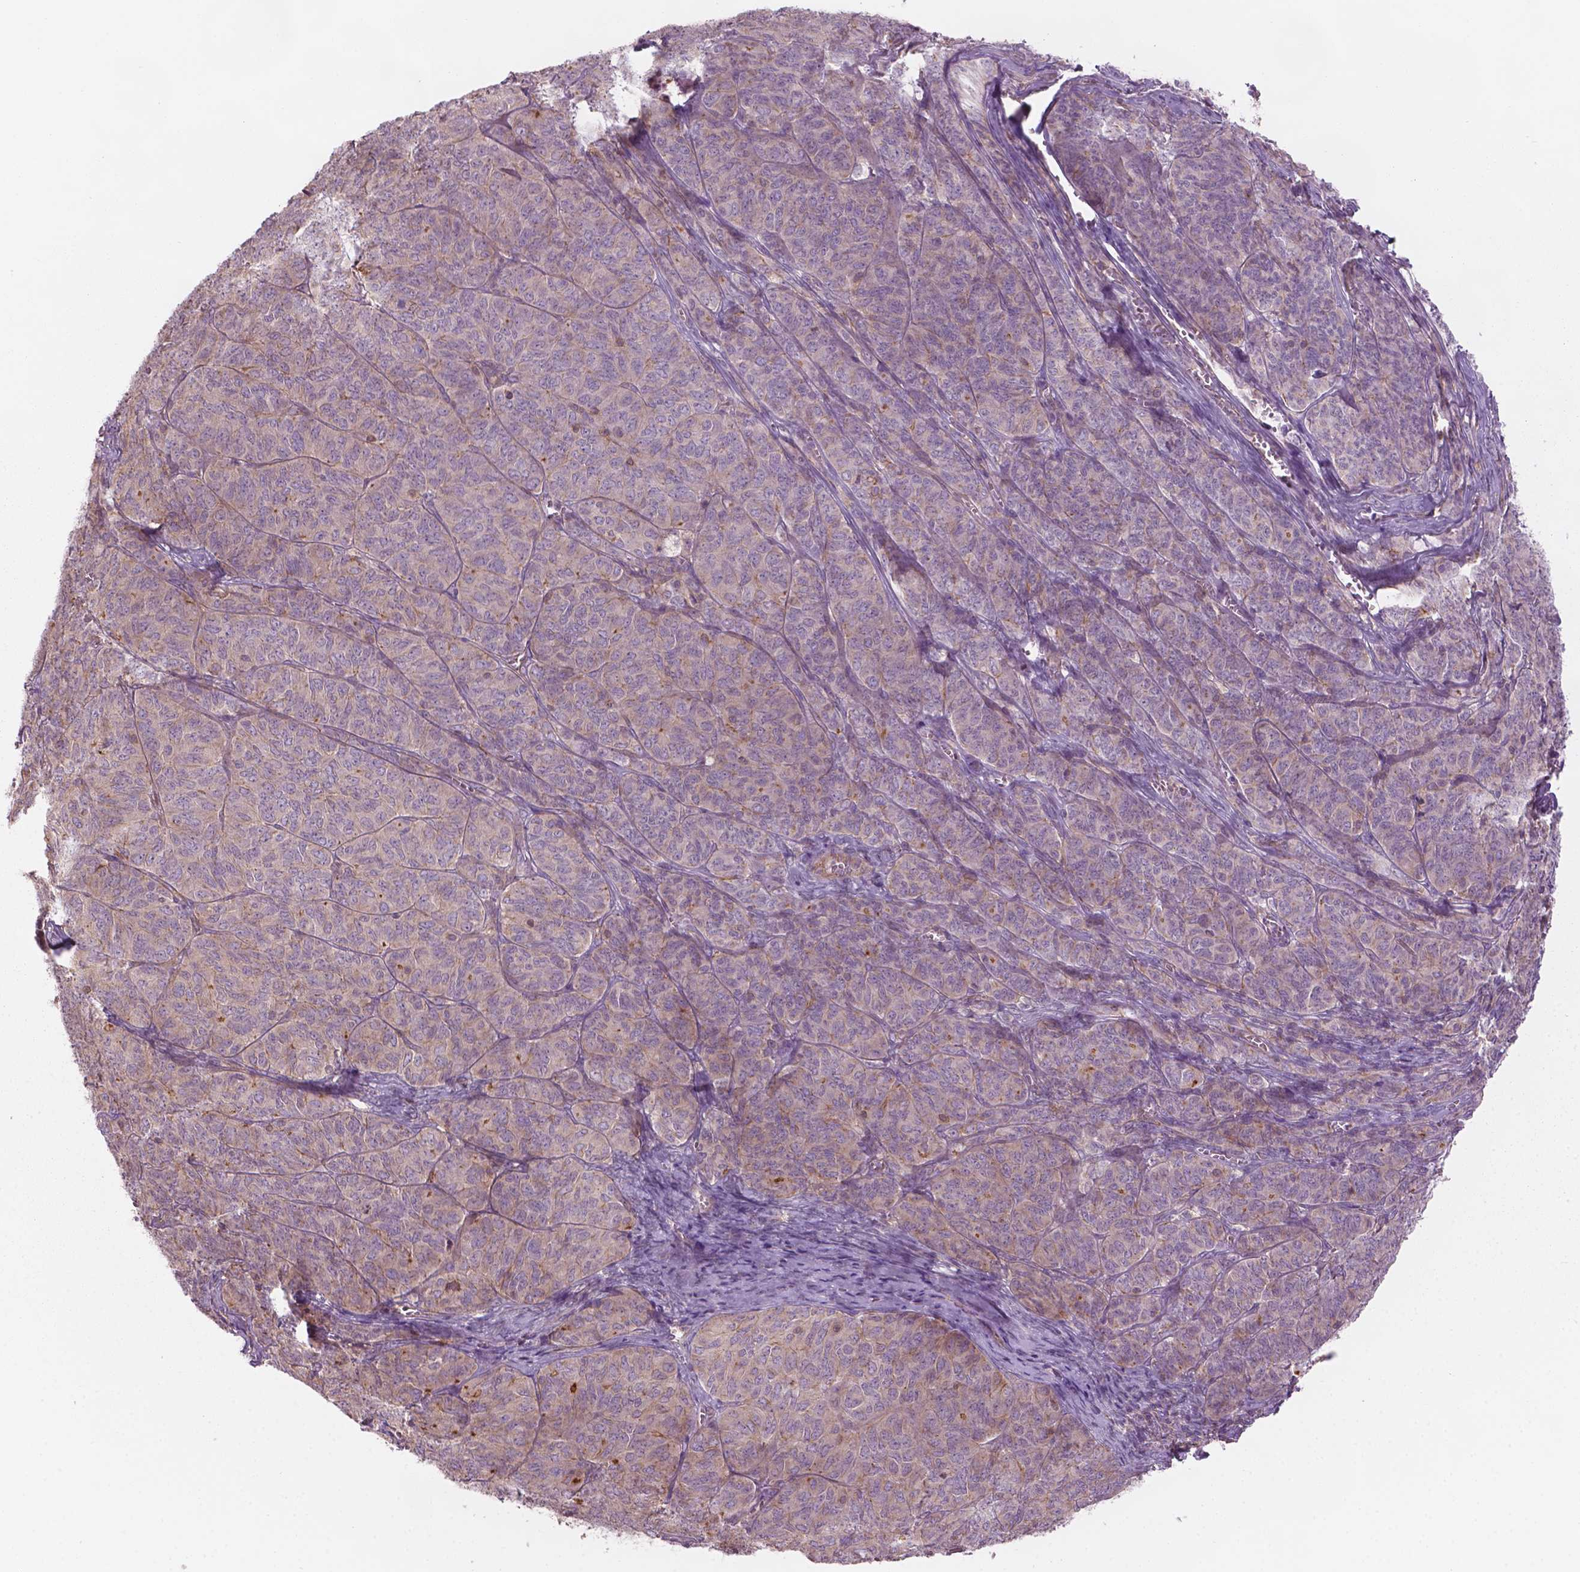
{"staining": {"intensity": "moderate", "quantity": "<25%", "location": "cytoplasmic/membranous"}, "tissue": "ovarian cancer", "cell_type": "Tumor cells", "image_type": "cancer", "snomed": [{"axis": "morphology", "description": "Carcinoma, endometroid"}, {"axis": "topography", "description": "Ovary"}], "caption": "IHC staining of ovarian cancer, which shows low levels of moderate cytoplasmic/membranous expression in approximately <25% of tumor cells indicating moderate cytoplasmic/membranous protein positivity. The staining was performed using DAB (3,3'-diaminobenzidine) (brown) for protein detection and nuclei were counterstained in hematoxylin (blue).", "gene": "SURF4", "patient": {"sex": "female", "age": 80}}